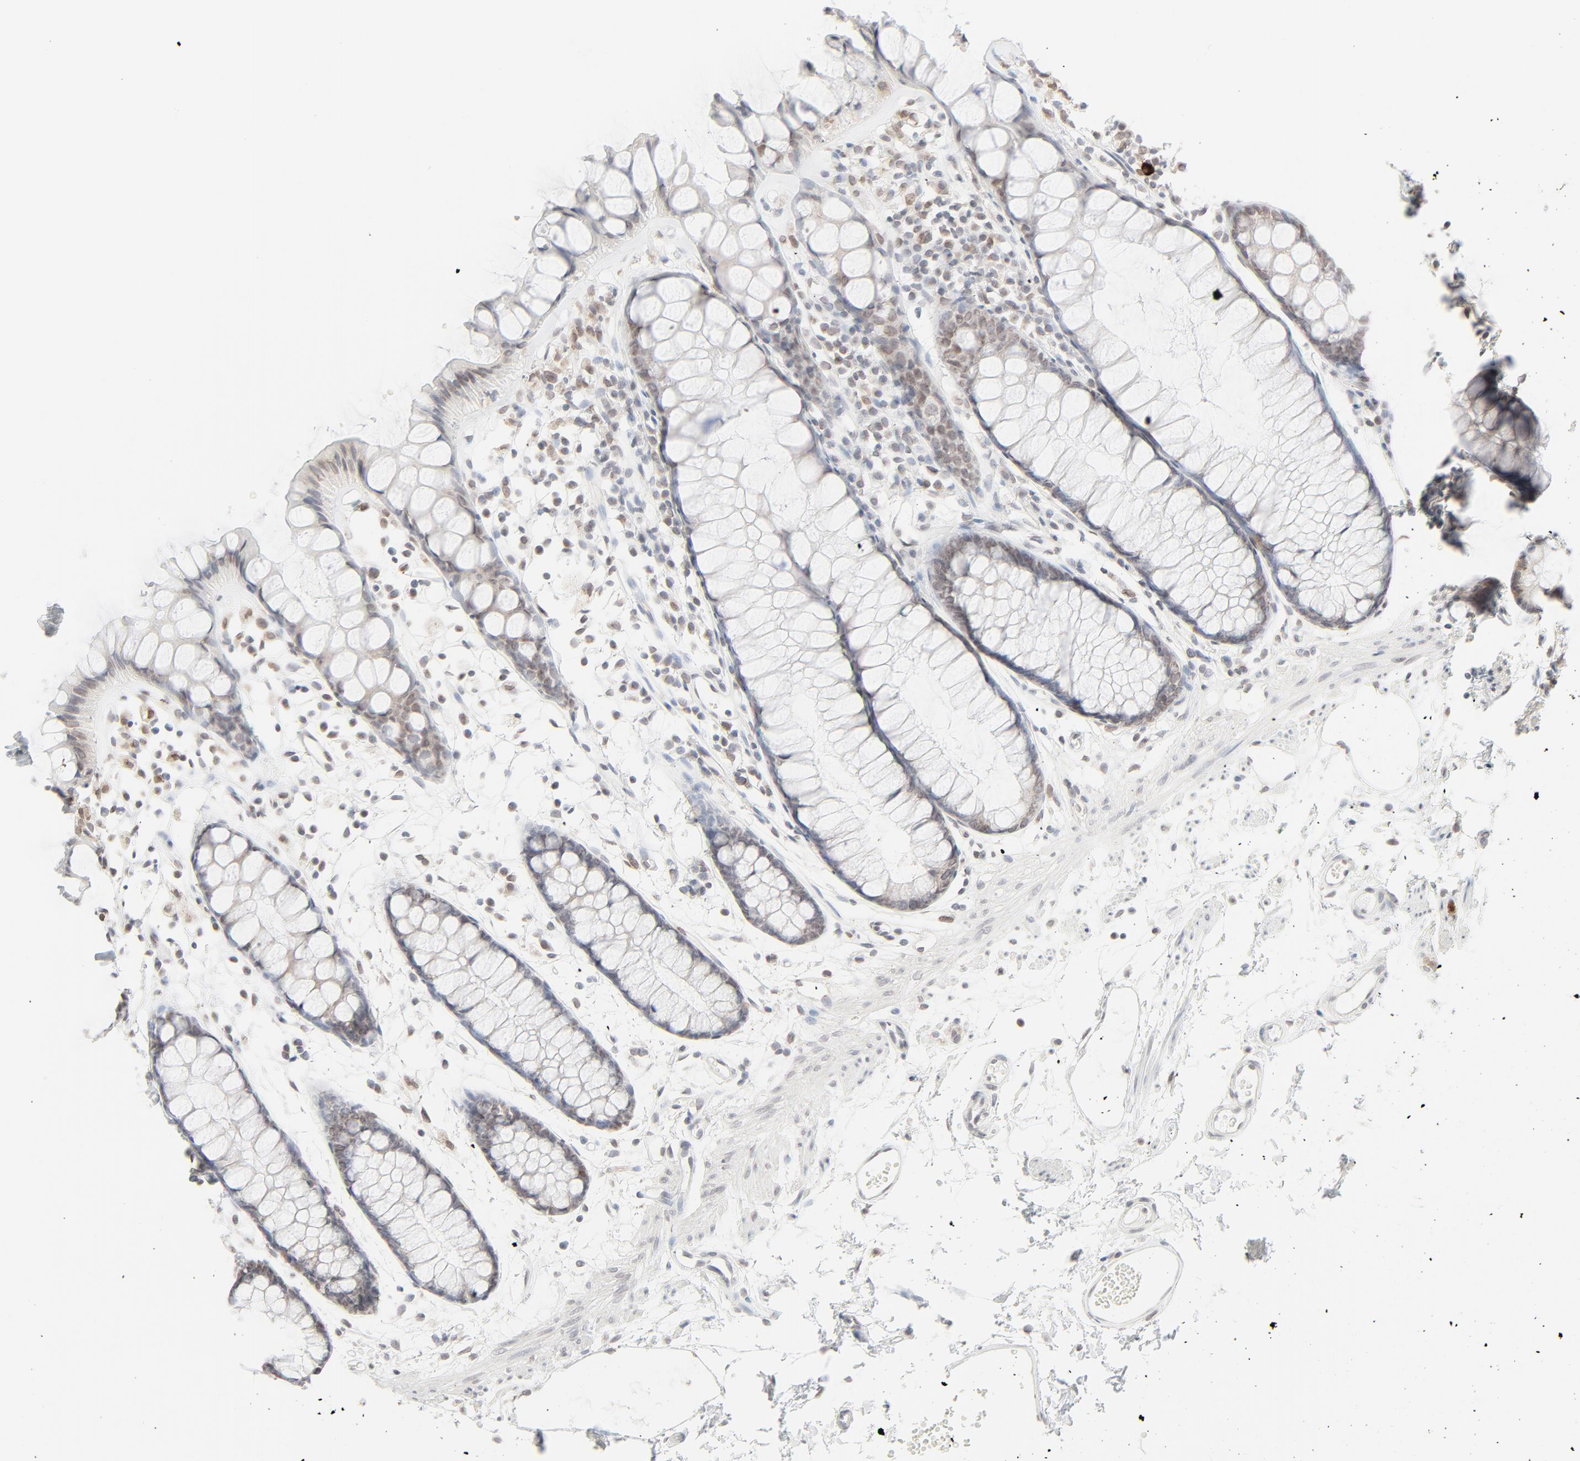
{"staining": {"intensity": "weak", "quantity": "25%-75%", "location": "cytoplasmic/membranous,nuclear"}, "tissue": "rectum", "cell_type": "Glandular cells", "image_type": "normal", "snomed": [{"axis": "morphology", "description": "Normal tissue, NOS"}, {"axis": "topography", "description": "Rectum"}], "caption": "Immunohistochemistry (IHC) photomicrograph of benign human rectum stained for a protein (brown), which displays low levels of weak cytoplasmic/membranous,nuclear expression in about 25%-75% of glandular cells.", "gene": "MAD1L1", "patient": {"sex": "female", "age": 66}}